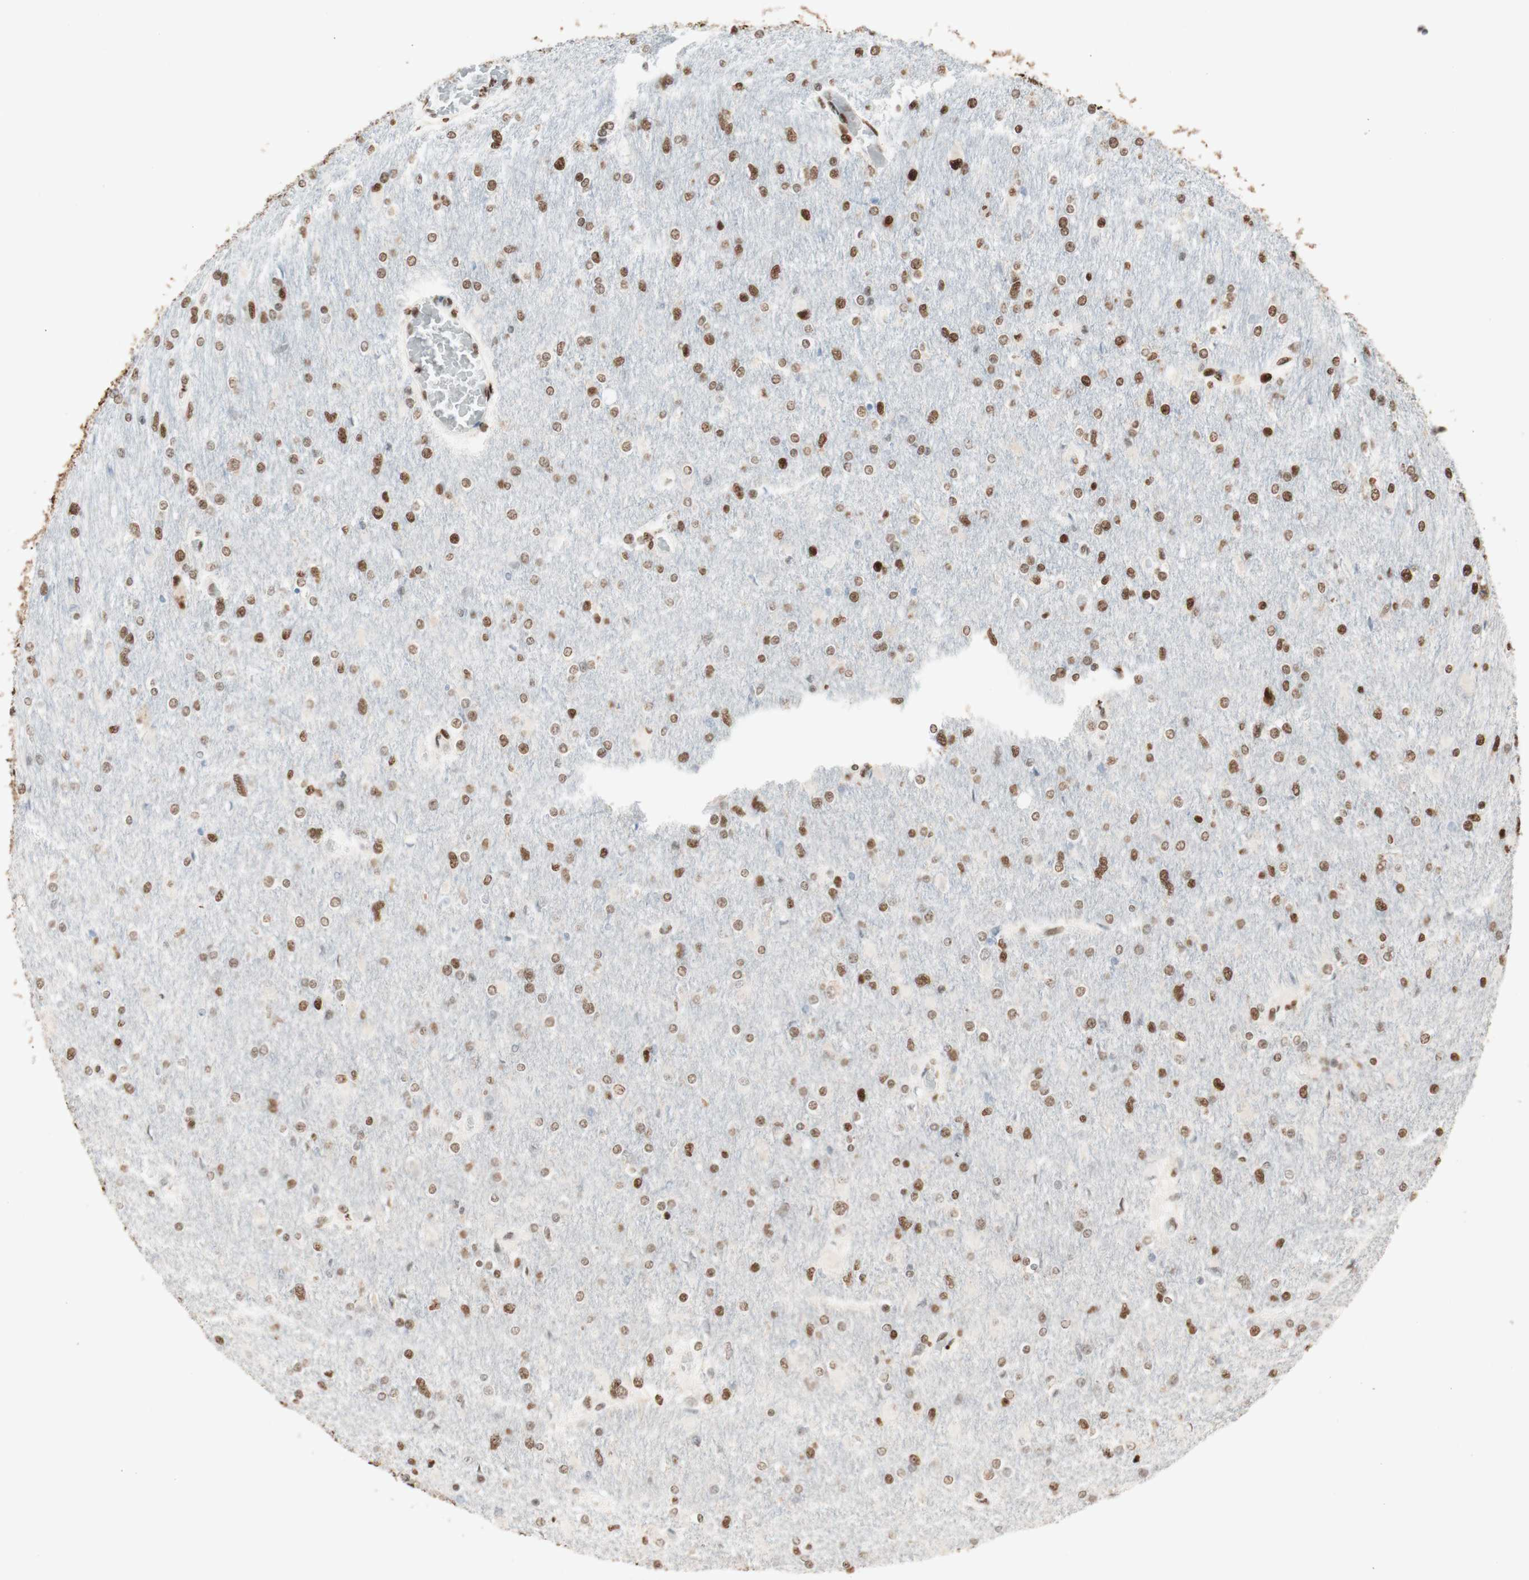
{"staining": {"intensity": "moderate", "quantity": ">75%", "location": "nuclear"}, "tissue": "glioma", "cell_type": "Tumor cells", "image_type": "cancer", "snomed": [{"axis": "morphology", "description": "Glioma, malignant, High grade"}, {"axis": "topography", "description": "Cerebral cortex"}], "caption": "Approximately >75% of tumor cells in glioma reveal moderate nuclear protein staining as visualized by brown immunohistochemical staining.", "gene": "HNRNPA2B1", "patient": {"sex": "female", "age": 36}}